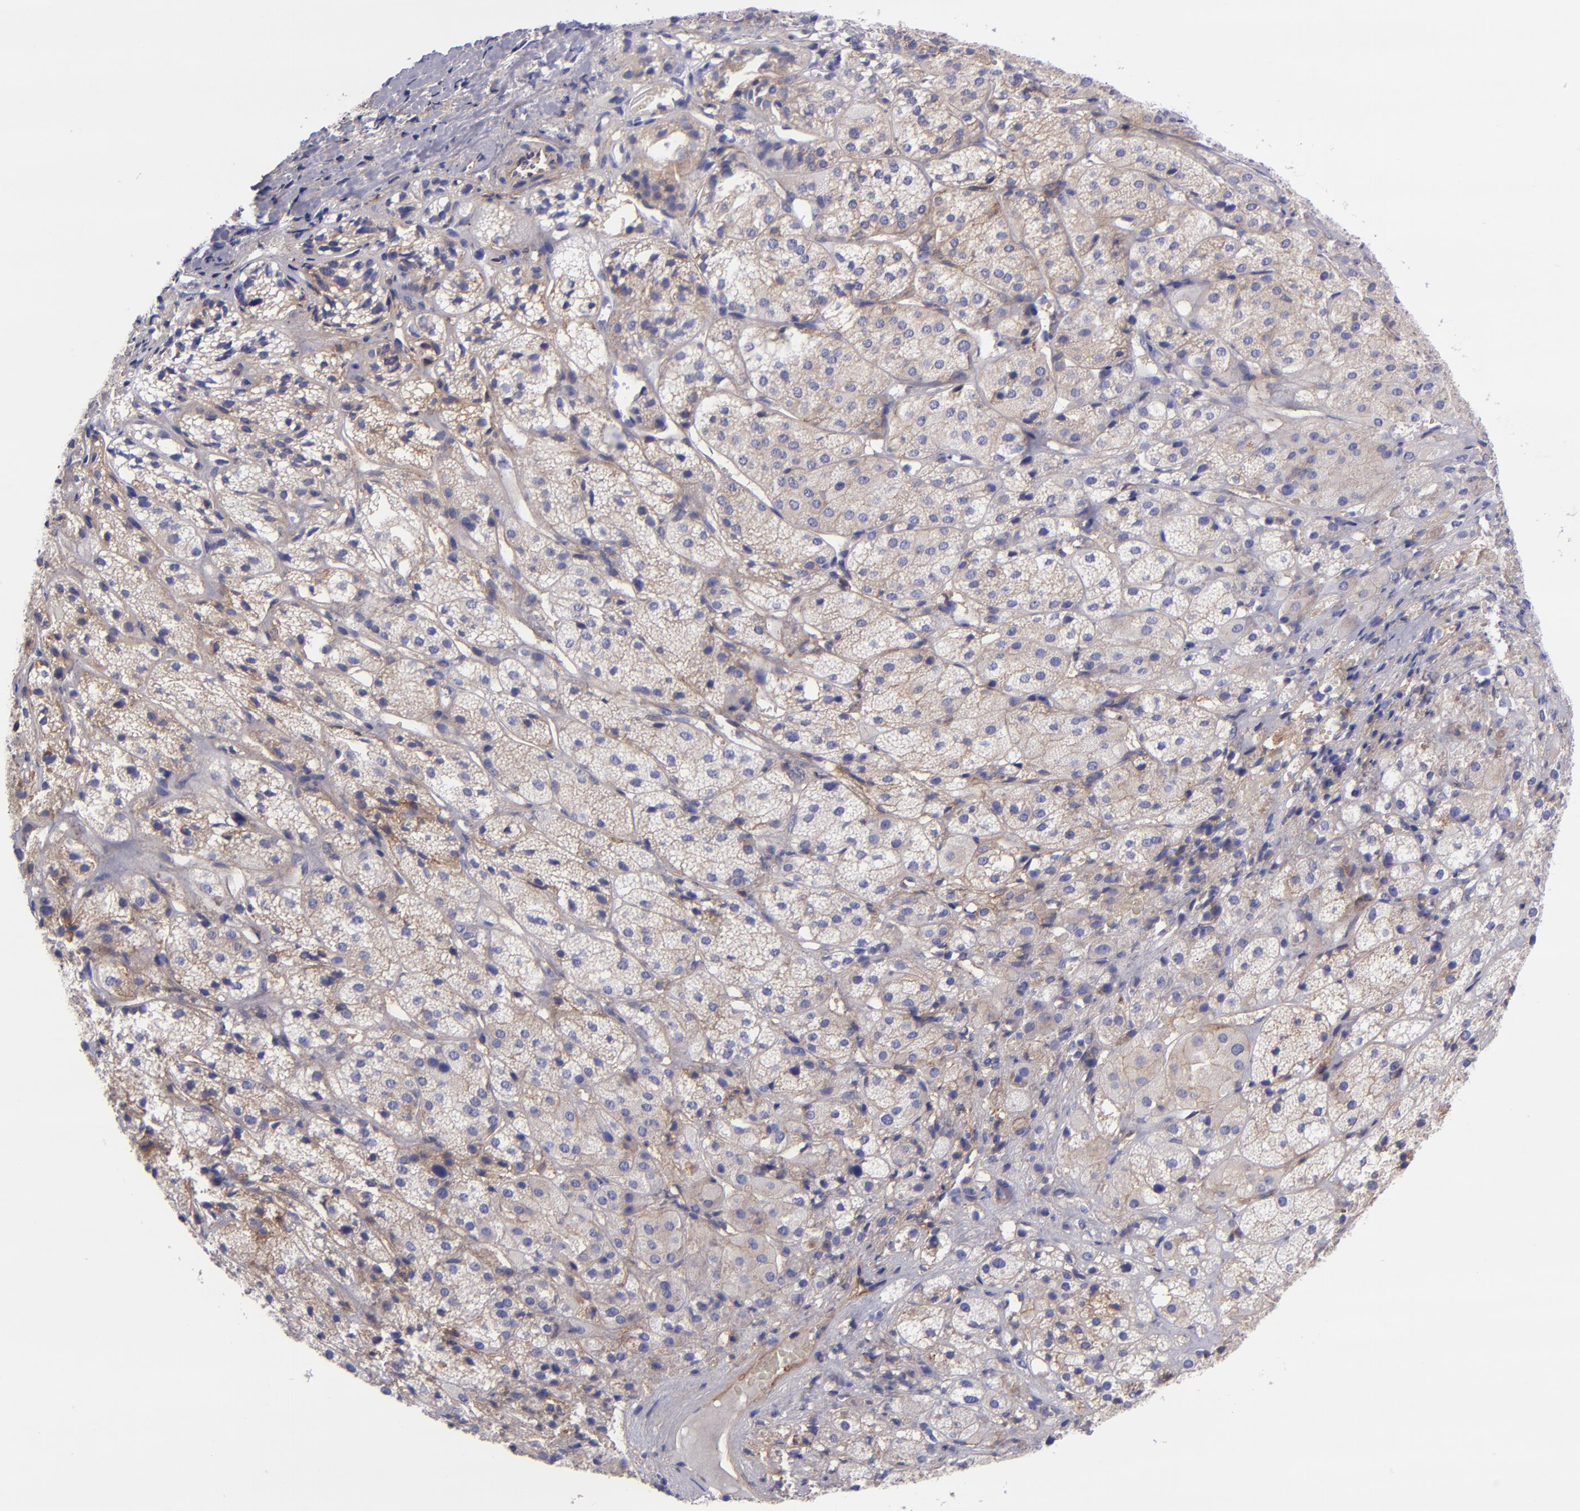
{"staining": {"intensity": "weak", "quantity": "25%-75%", "location": "cytoplasmic/membranous"}, "tissue": "adrenal gland", "cell_type": "Glandular cells", "image_type": "normal", "snomed": [{"axis": "morphology", "description": "Normal tissue, NOS"}, {"axis": "topography", "description": "Adrenal gland"}], "caption": "Glandular cells display weak cytoplasmic/membranous staining in about 25%-75% of cells in unremarkable adrenal gland. Ihc stains the protein of interest in brown and the nuclei are stained blue.", "gene": "ITGAV", "patient": {"sex": "female", "age": 71}}